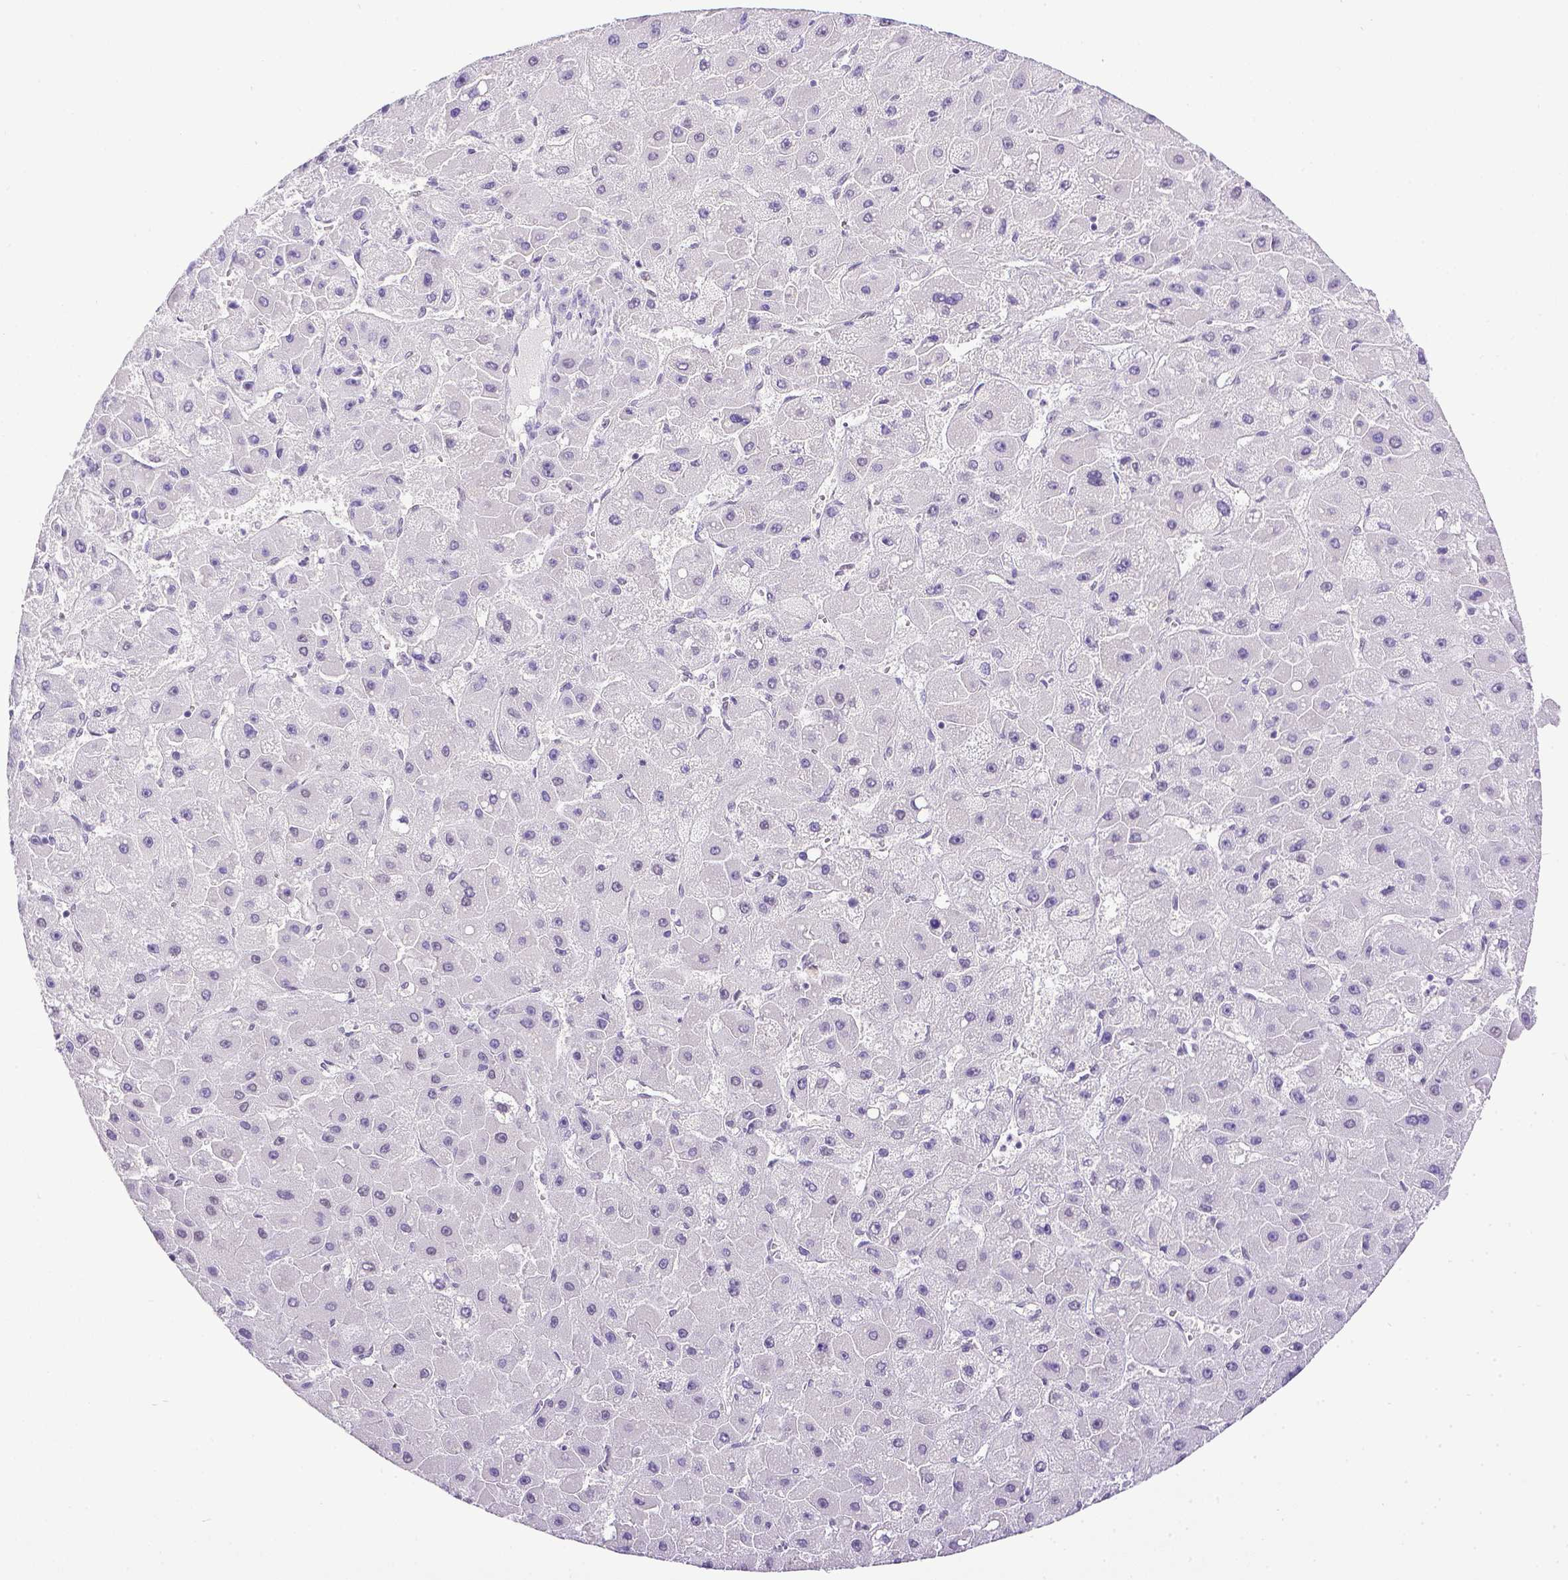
{"staining": {"intensity": "weak", "quantity": "<25%", "location": "nuclear"}, "tissue": "liver cancer", "cell_type": "Tumor cells", "image_type": "cancer", "snomed": [{"axis": "morphology", "description": "Carcinoma, Hepatocellular, NOS"}, {"axis": "topography", "description": "Liver"}], "caption": "An immunohistochemistry histopathology image of liver cancer (hepatocellular carcinoma) is shown. There is no staining in tumor cells of liver cancer (hepatocellular carcinoma).", "gene": "ESR1", "patient": {"sex": "female", "age": 25}}